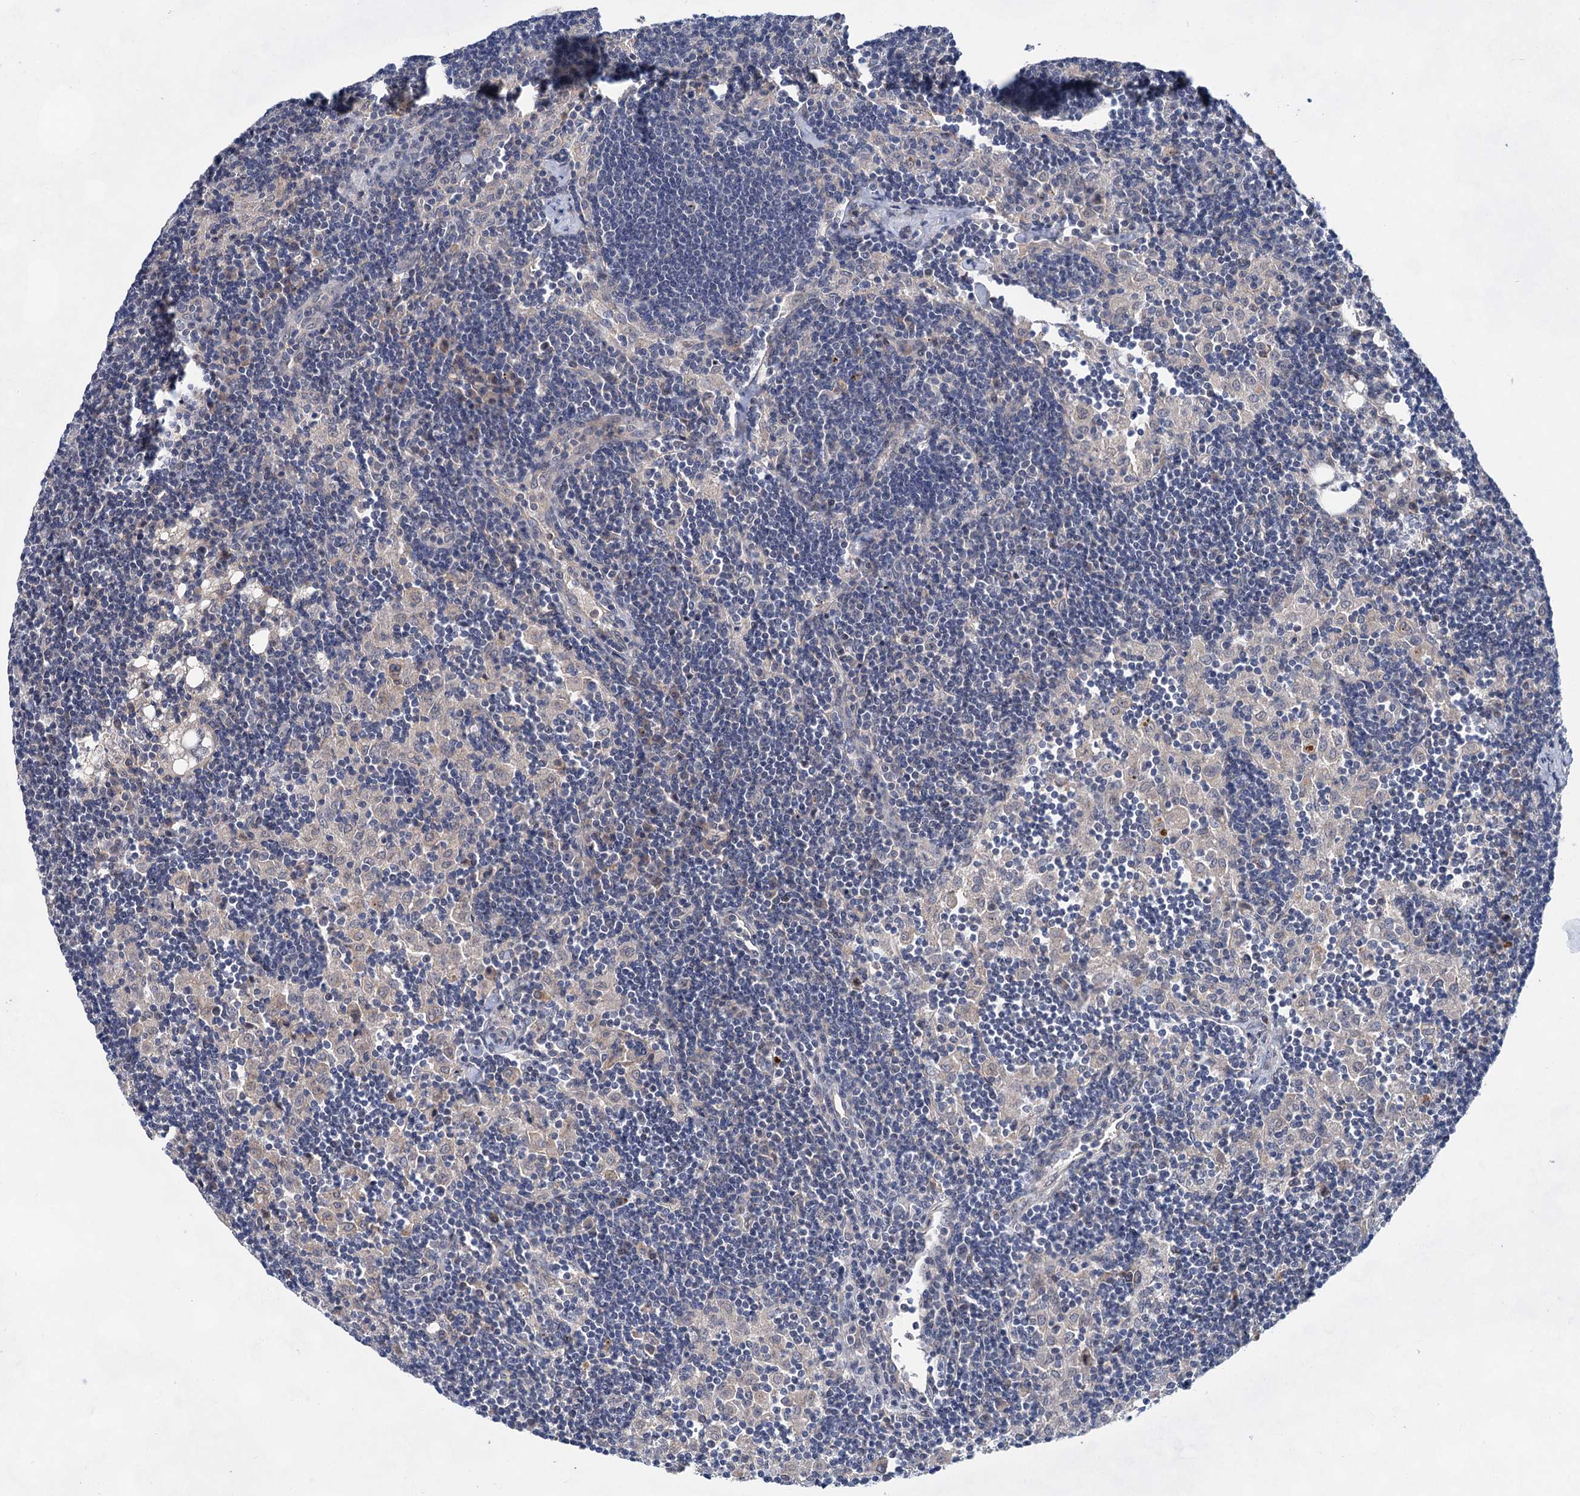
{"staining": {"intensity": "negative", "quantity": "none", "location": "none"}, "tissue": "lymph node", "cell_type": "Germinal center cells", "image_type": "normal", "snomed": [{"axis": "morphology", "description": "Normal tissue, NOS"}, {"axis": "topography", "description": "Lymph node"}], "caption": "Lymph node was stained to show a protein in brown. There is no significant staining in germinal center cells. The staining was performed using DAB (3,3'-diaminobenzidine) to visualize the protein expression in brown, while the nuclei were stained in blue with hematoxylin (Magnification: 20x).", "gene": "MORN3", "patient": {"sex": "male", "age": 24}}